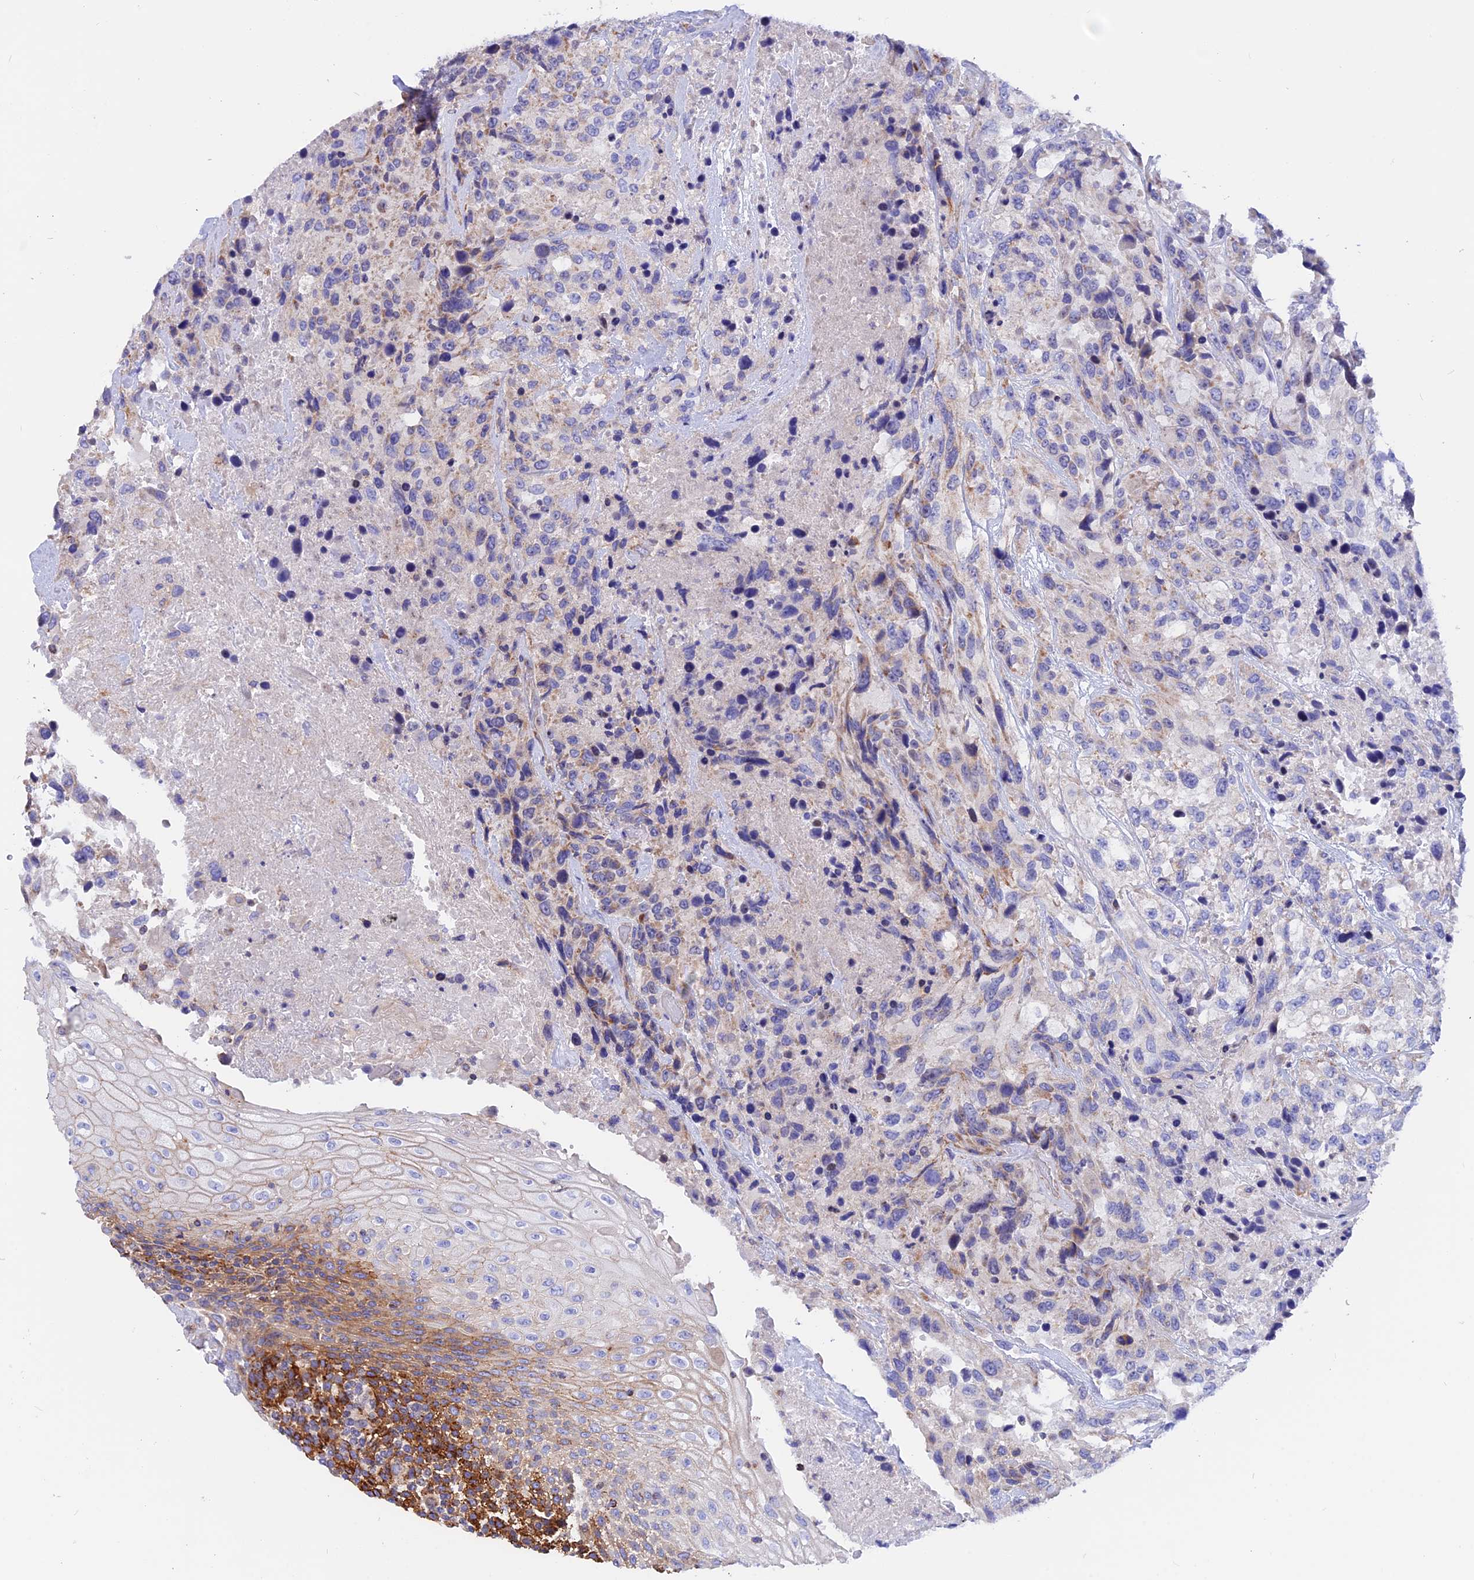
{"staining": {"intensity": "moderate", "quantity": "25%-75%", "location": "cytoplasmic/membranous"}, "tissue": "urothelial cancer", "cell_type": "Tumor cells", "image_type": "cancer", "snomed": [{"axis": "morphology", "description": "Urothelial carcinoma, High grade"}, {"axis": "topography", "description": "Urinary bladder"}], "caption": "Immunohistochemical staining of urothelial cancer demonstrates medium levels of moderate cytoplasmic/membranous positivity in about 25%-75% of tumor cells. The protein of interest is shown in brown color, while the nuclei are stained blue.", "gene": "GCDH", "patient": {"sex": "female", "age": 70}}